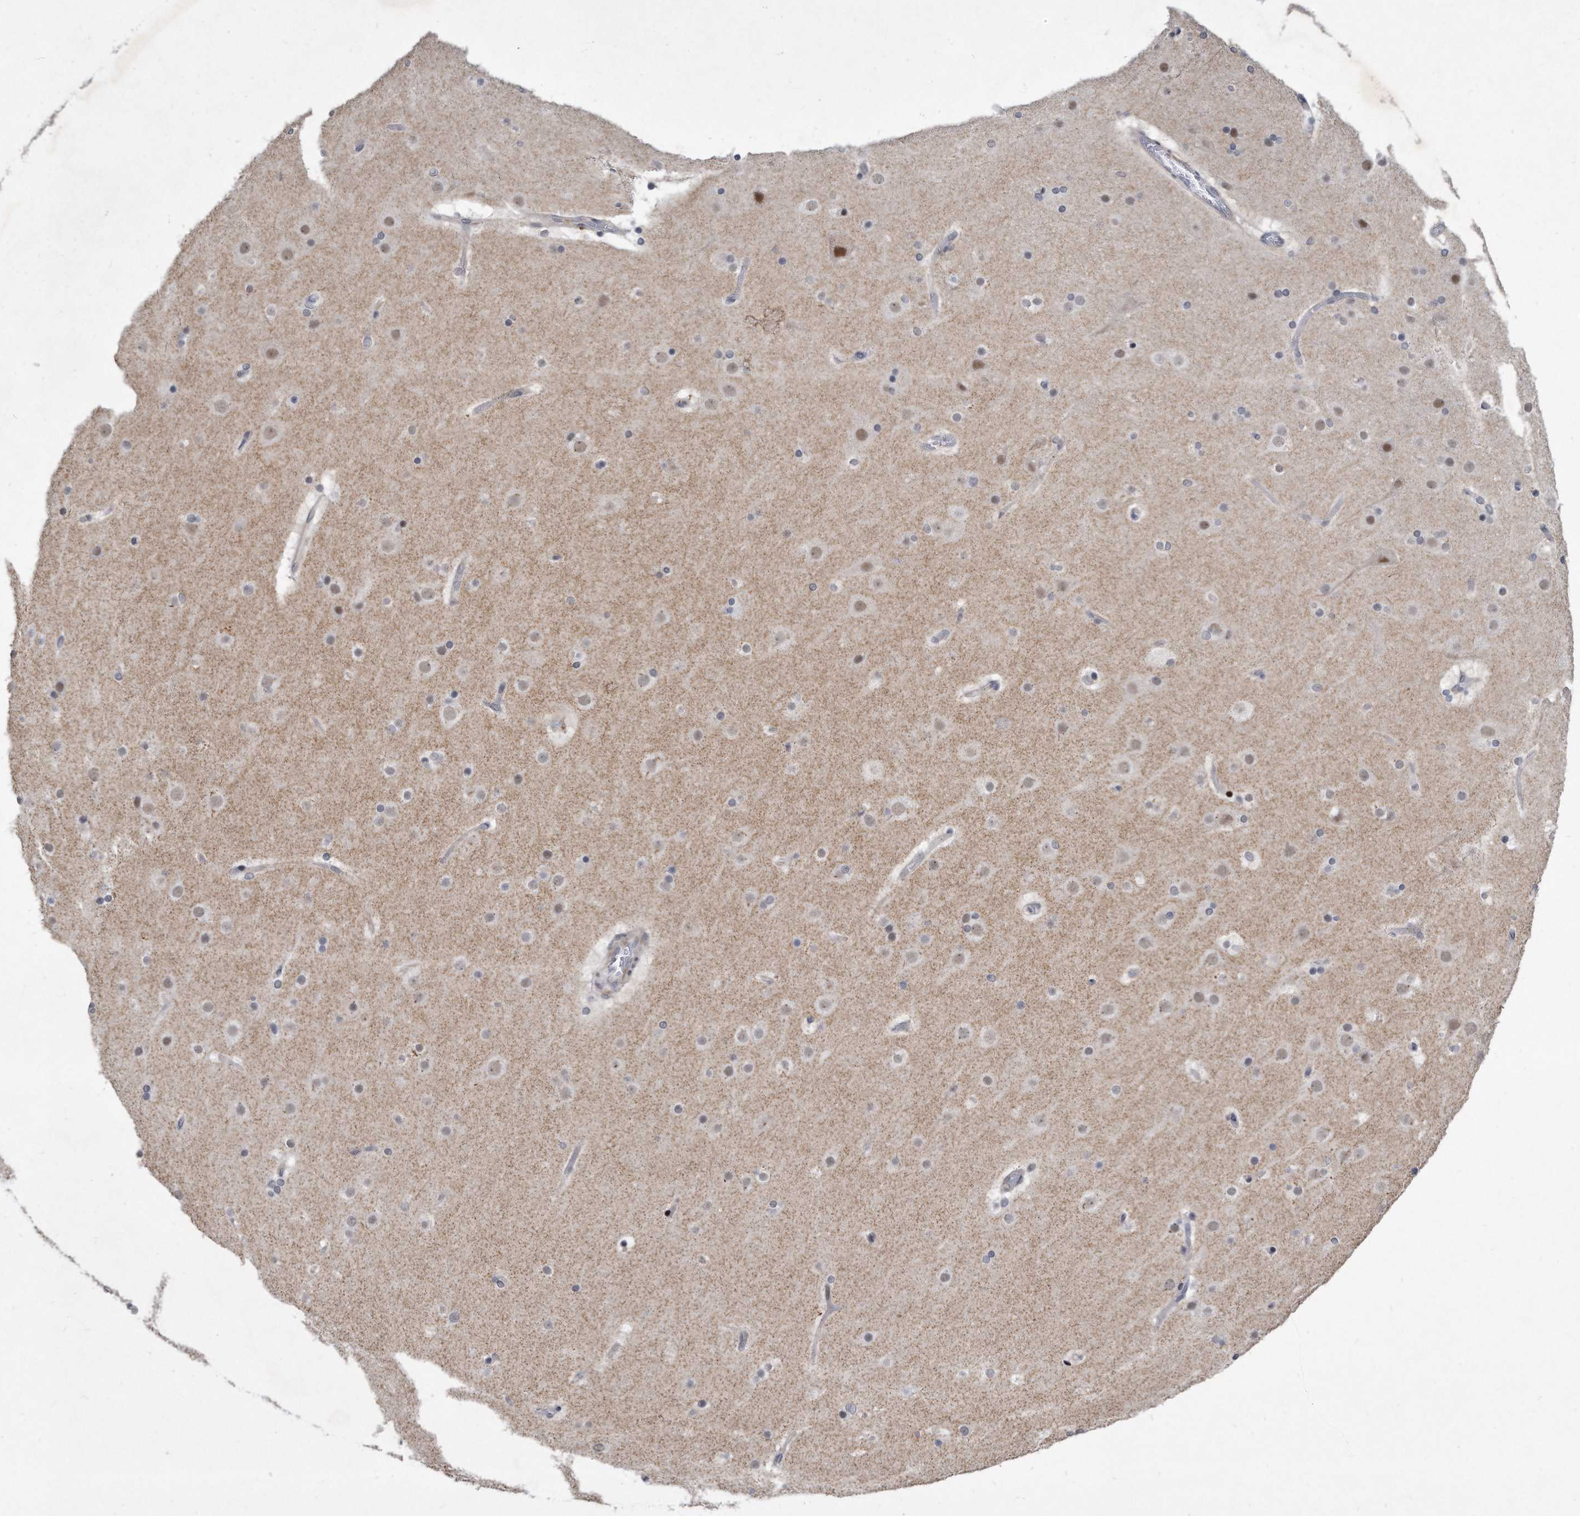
{"staining": {"intensity": "weak", "quantity": "<25%", "location": "cytoplasmic/membranous"}, "tissue": "cerebral cortex", "cell_type": "Endothelial cells", "image_type": "normal", "snomed": [{"axis": "morphology", "description": "Normal tissue, NOS"}, {"axis": "topography", "description": "Cerebral cortex"}], "caption": "Photomicrograph shows no significant protein positivity in endothelial cells of normal cerebral cortex. The staining was performed using DAB to visualize the protein expression in brown, while the nuclei were stained in blue with hematoxylin (Magnification: 20x).", "gene": "PGBD2", "patient": {"sex": "male", "age": 57}}